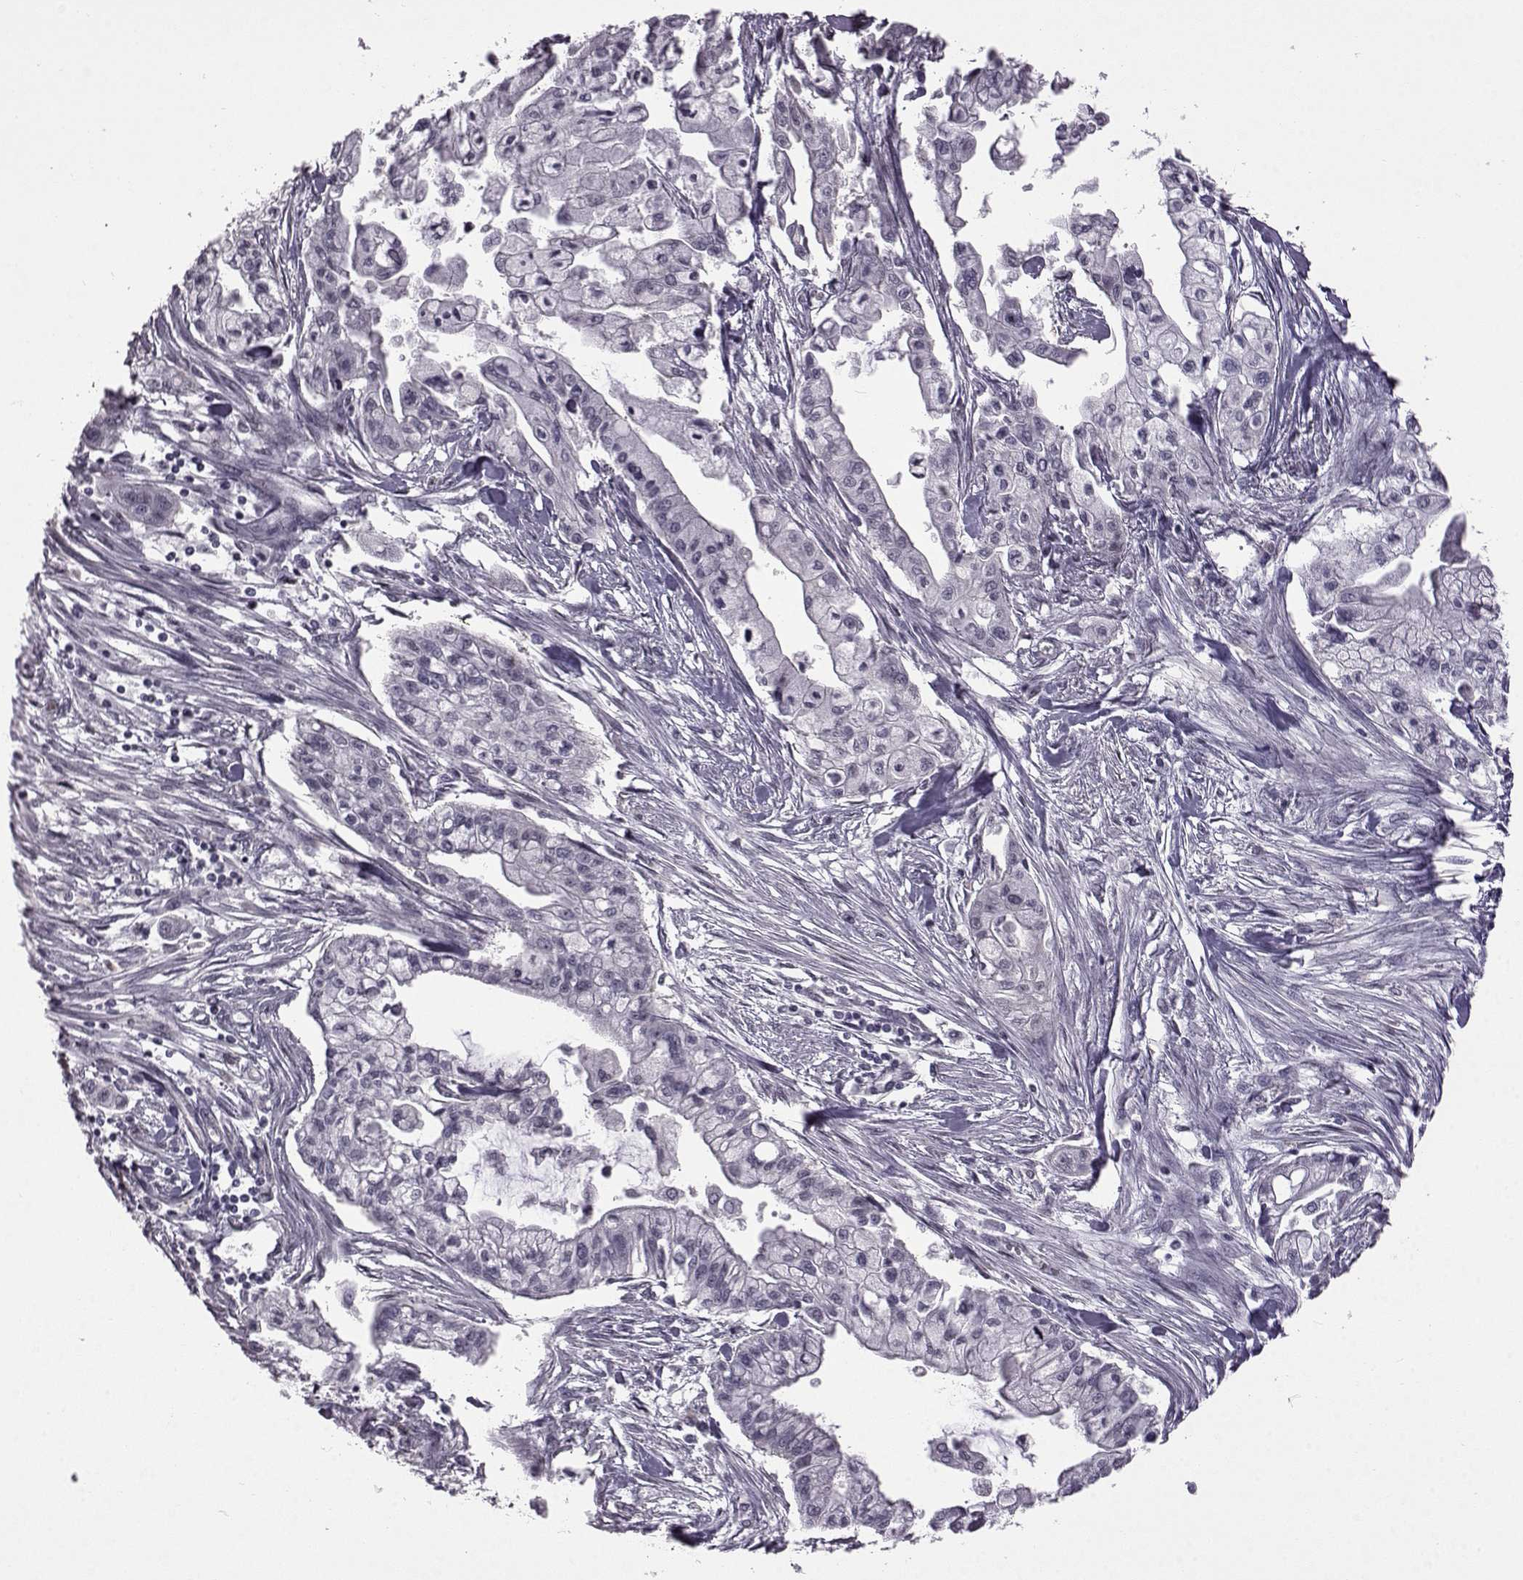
{"staining": {"intensity": "negative", "quantity": "none", "location": "none"}, "tissue": "pancreatic cancer", "cell_type": "Tumor cells", "image_type": "cancer", "snomed": [{"axis": "morphology", "description": "Adenocarcinoma, NOS"}, {"axis": "topography", "description": "Pancreas"}], "caption": "The IHC image has no significant positivity in tumor cells of pancreatic cancer tissue.", "gene": "SYNPO2", "patient": {"sex": "male", "age": 54}}